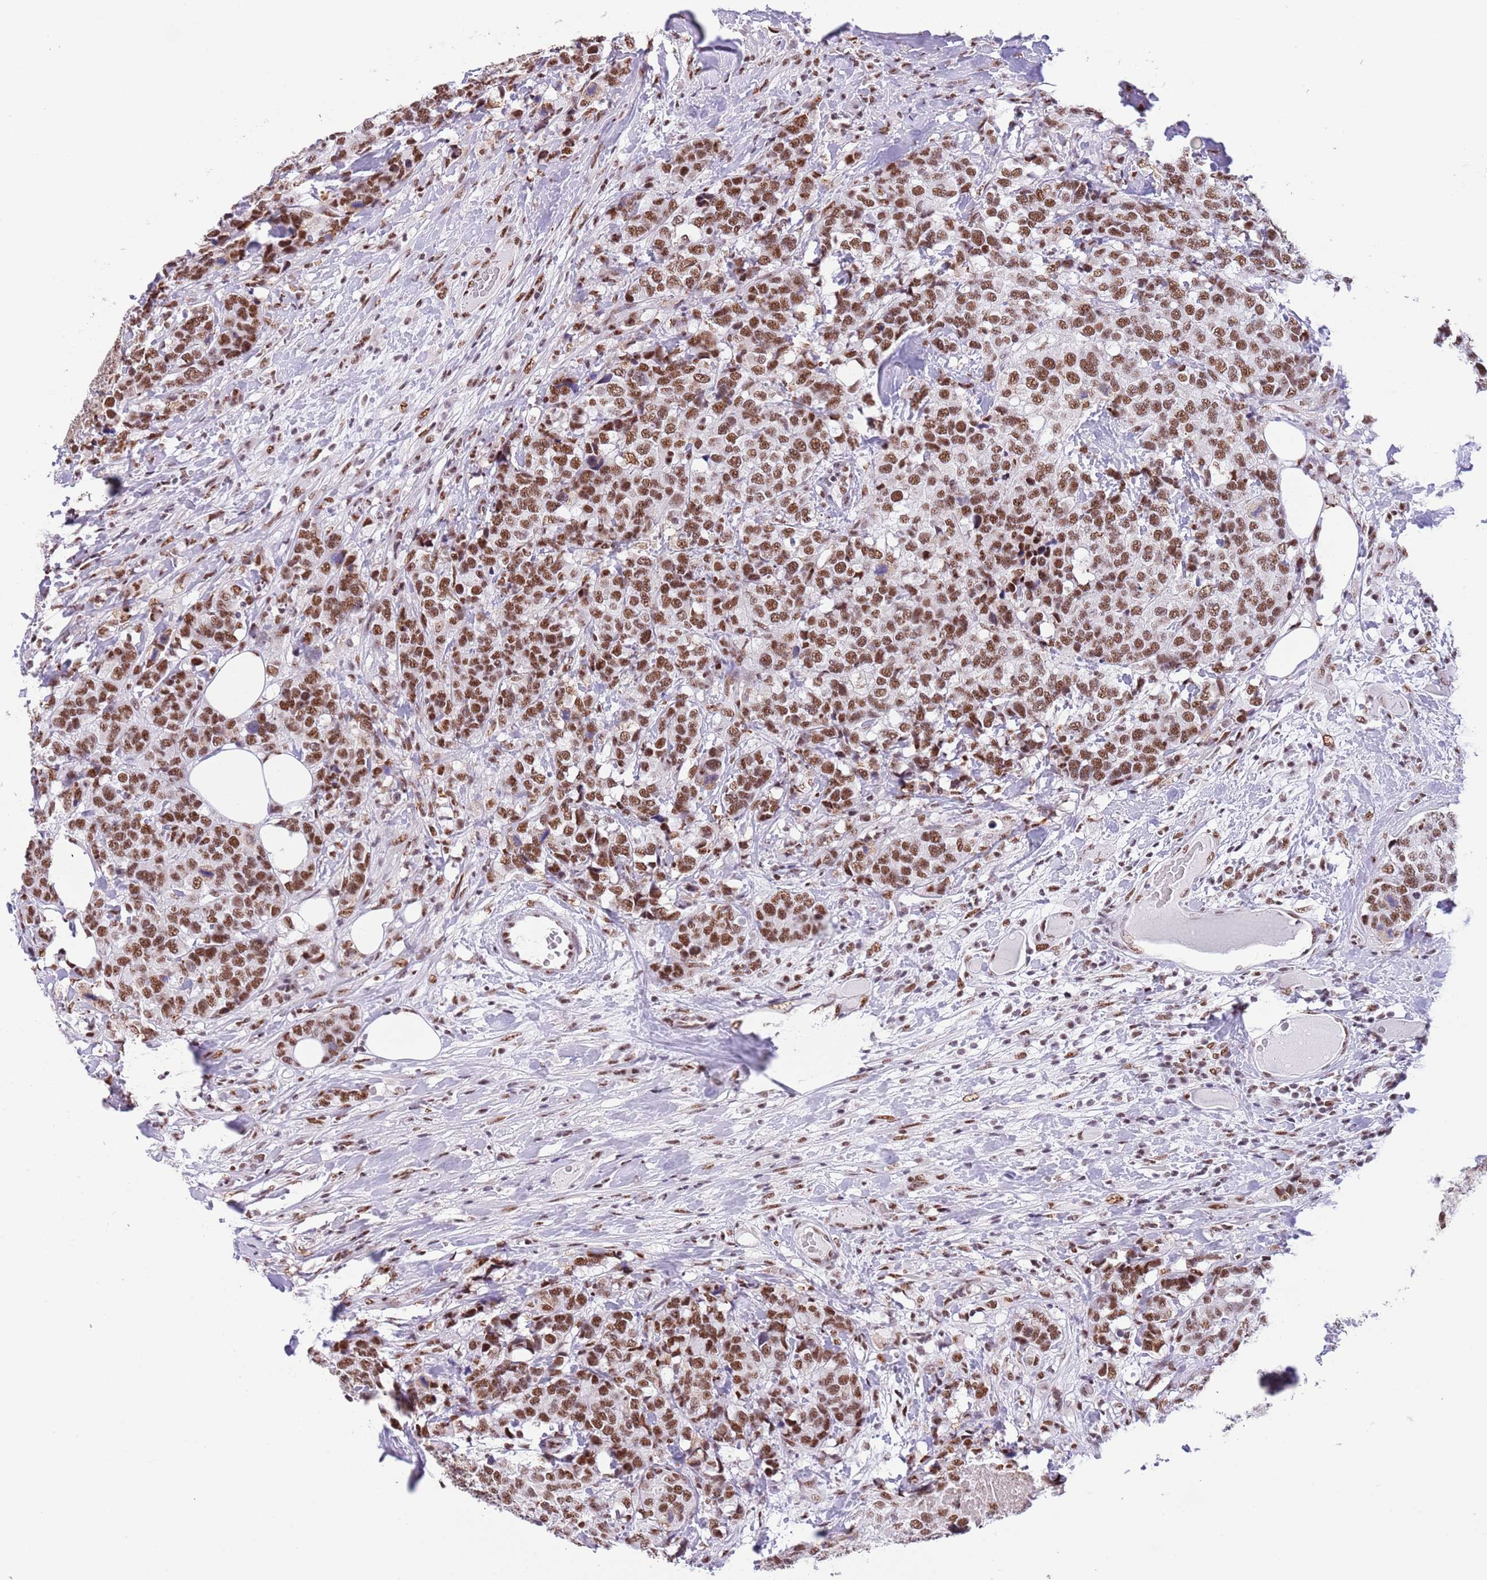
{"staining": {"intensity": "strong", "quantity": ">75%", "location": "nuclear"}, "tissue": "breast cancer", "cell_type": "Tumor cells", "image_type": "cancer", "snomed": [{"axis": "morphology", "description": "Lobular carcinoma"}, {"axis": "topography", "description": "Breast"}], "caption": "About >75% of tumor cells in breast cancer (lobular carcinoma) display strong nuclear protein expression as visualized by brown immunohistochemical staining.", "gene": "SF3A2", "patient": {"sex": "female", "age": 59}}